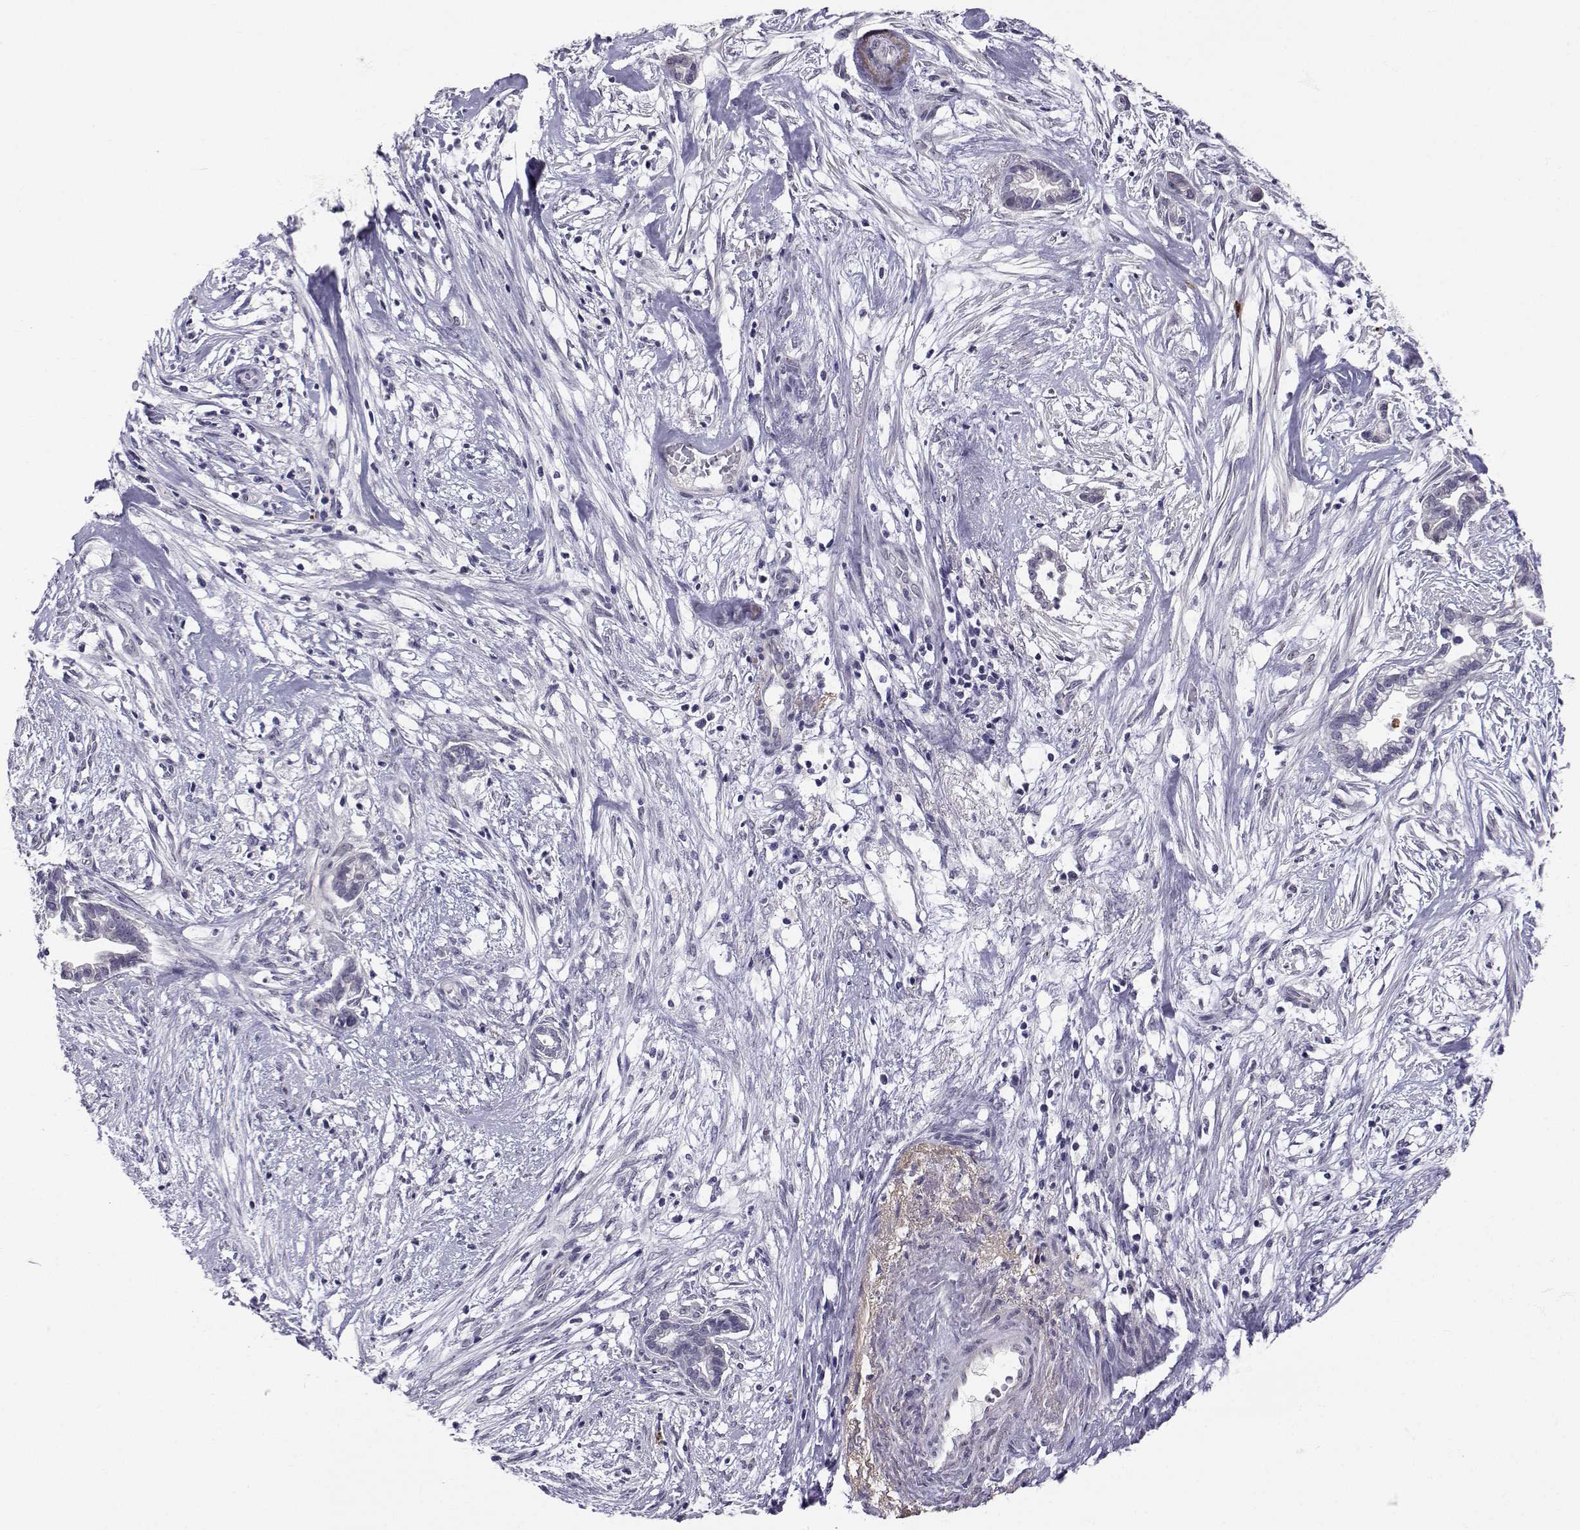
{"staining": {"intensity": "negative", "quantity": "none", "location": "none"}, "tissue": "cervical cancer", "cell_type": "Tumor cells", "image_type": "cancer", "snomed": [{"axis": "morphology", "description": "Adenocarcinoma, NOS"}, {"axis": "topography", "description": "Cervix"}], "caption": "A photomicrograph of cervical adenocarcinoma stained for a protein demonstrates no brown staining in tumor cells.", "gene": "SLC6A3", "patient": {"sex": "female", "age": 62}}